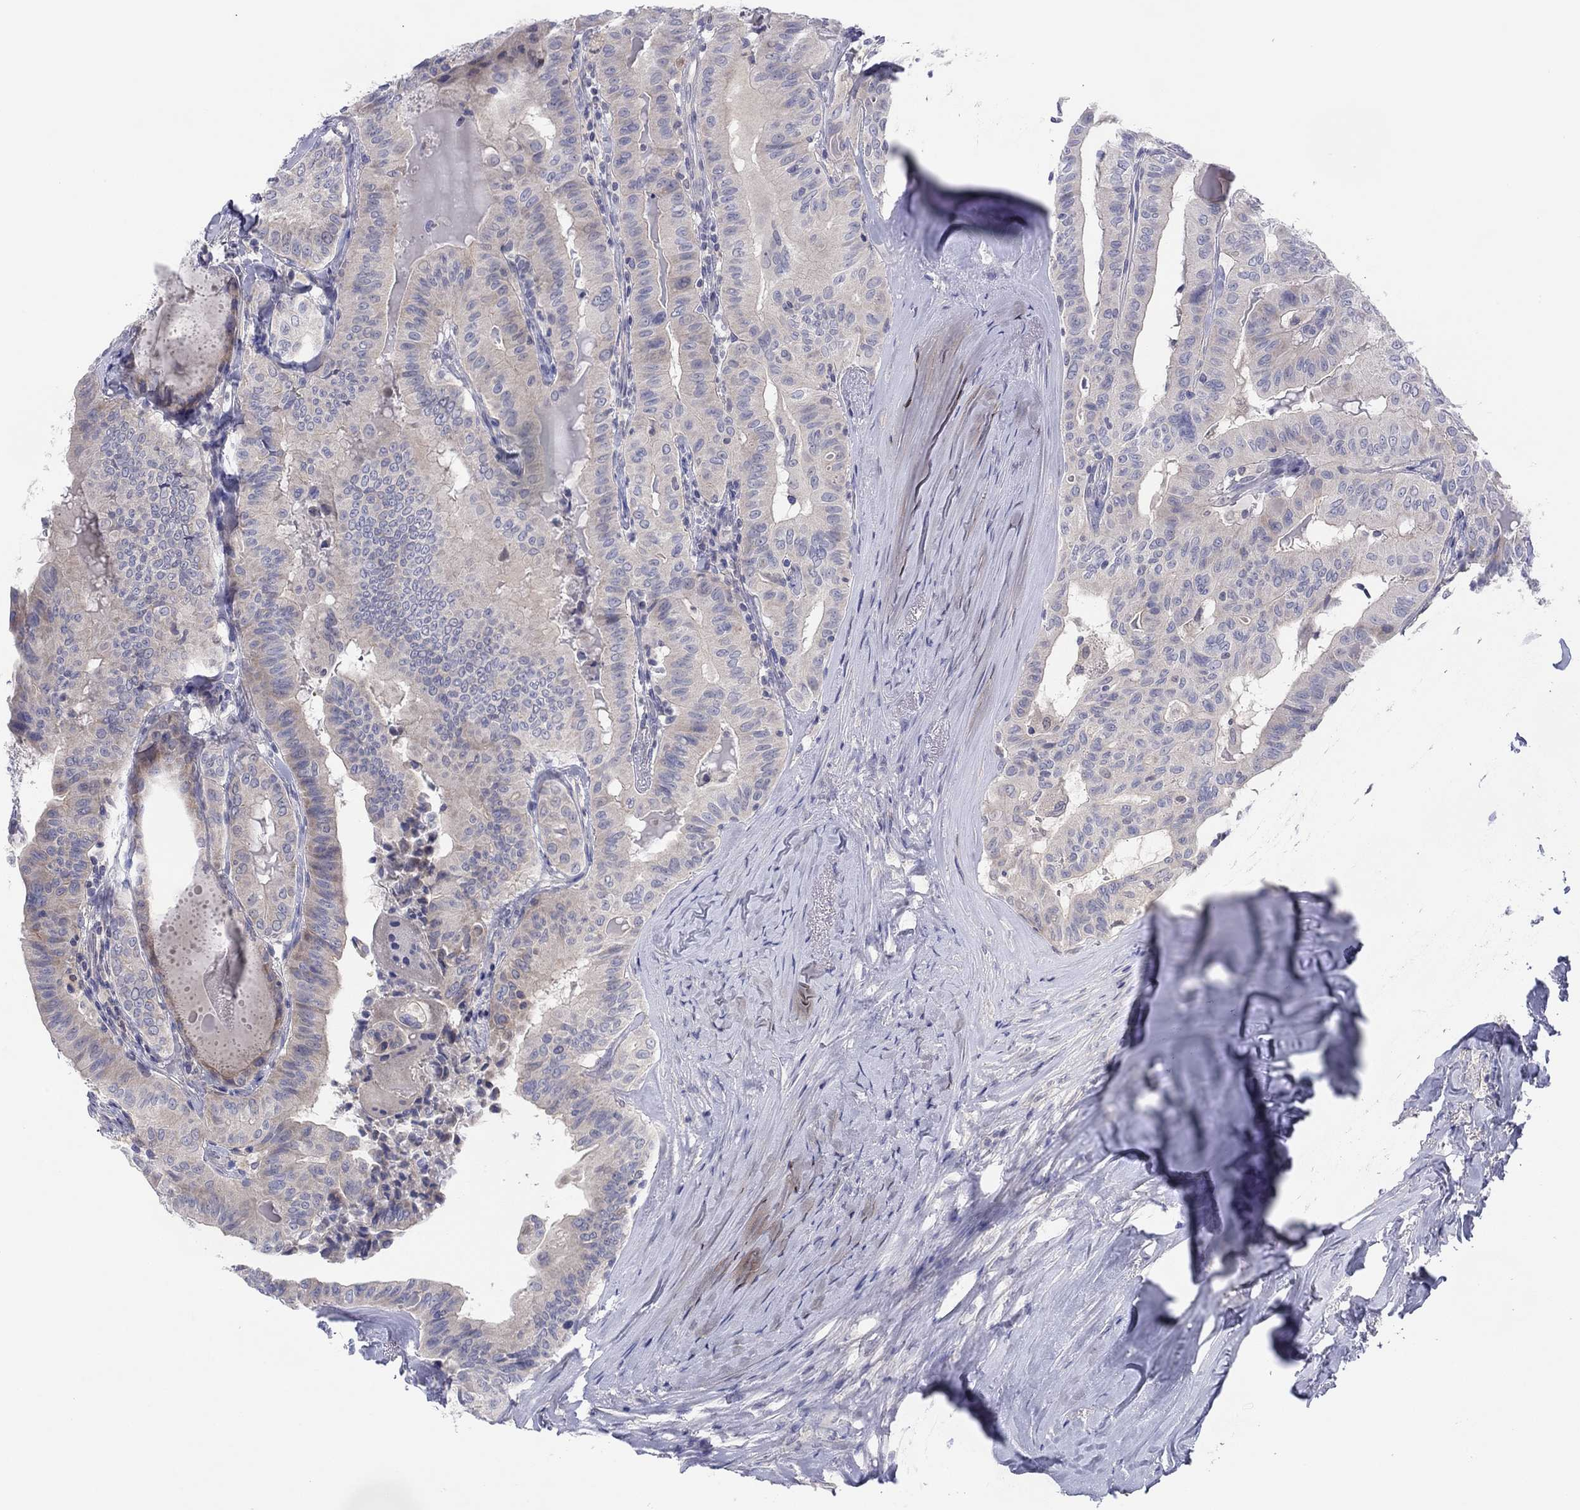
{"staining": {"intensity": "negative", "quantity": "none", "location": "none"}, "tissue": "thyroid cancer", "cell_type": "Tumor cells", "image_type": "cancer", "snomed": [{"axis": "morphology", "description": "Papillary adenocarcinoma, NOS"}, {"axis": "topography", "description": "Thyroid gland"}], "caption": "An immunohistochemistry histopathology image of papillary adenocarcinoma (thyroid) is shown. There is no staining in tumor cells of papillary adenocarcinoma (thyroid).", "gene": "CYP2B6", "patient": {"sex": "female", "age": 68}}